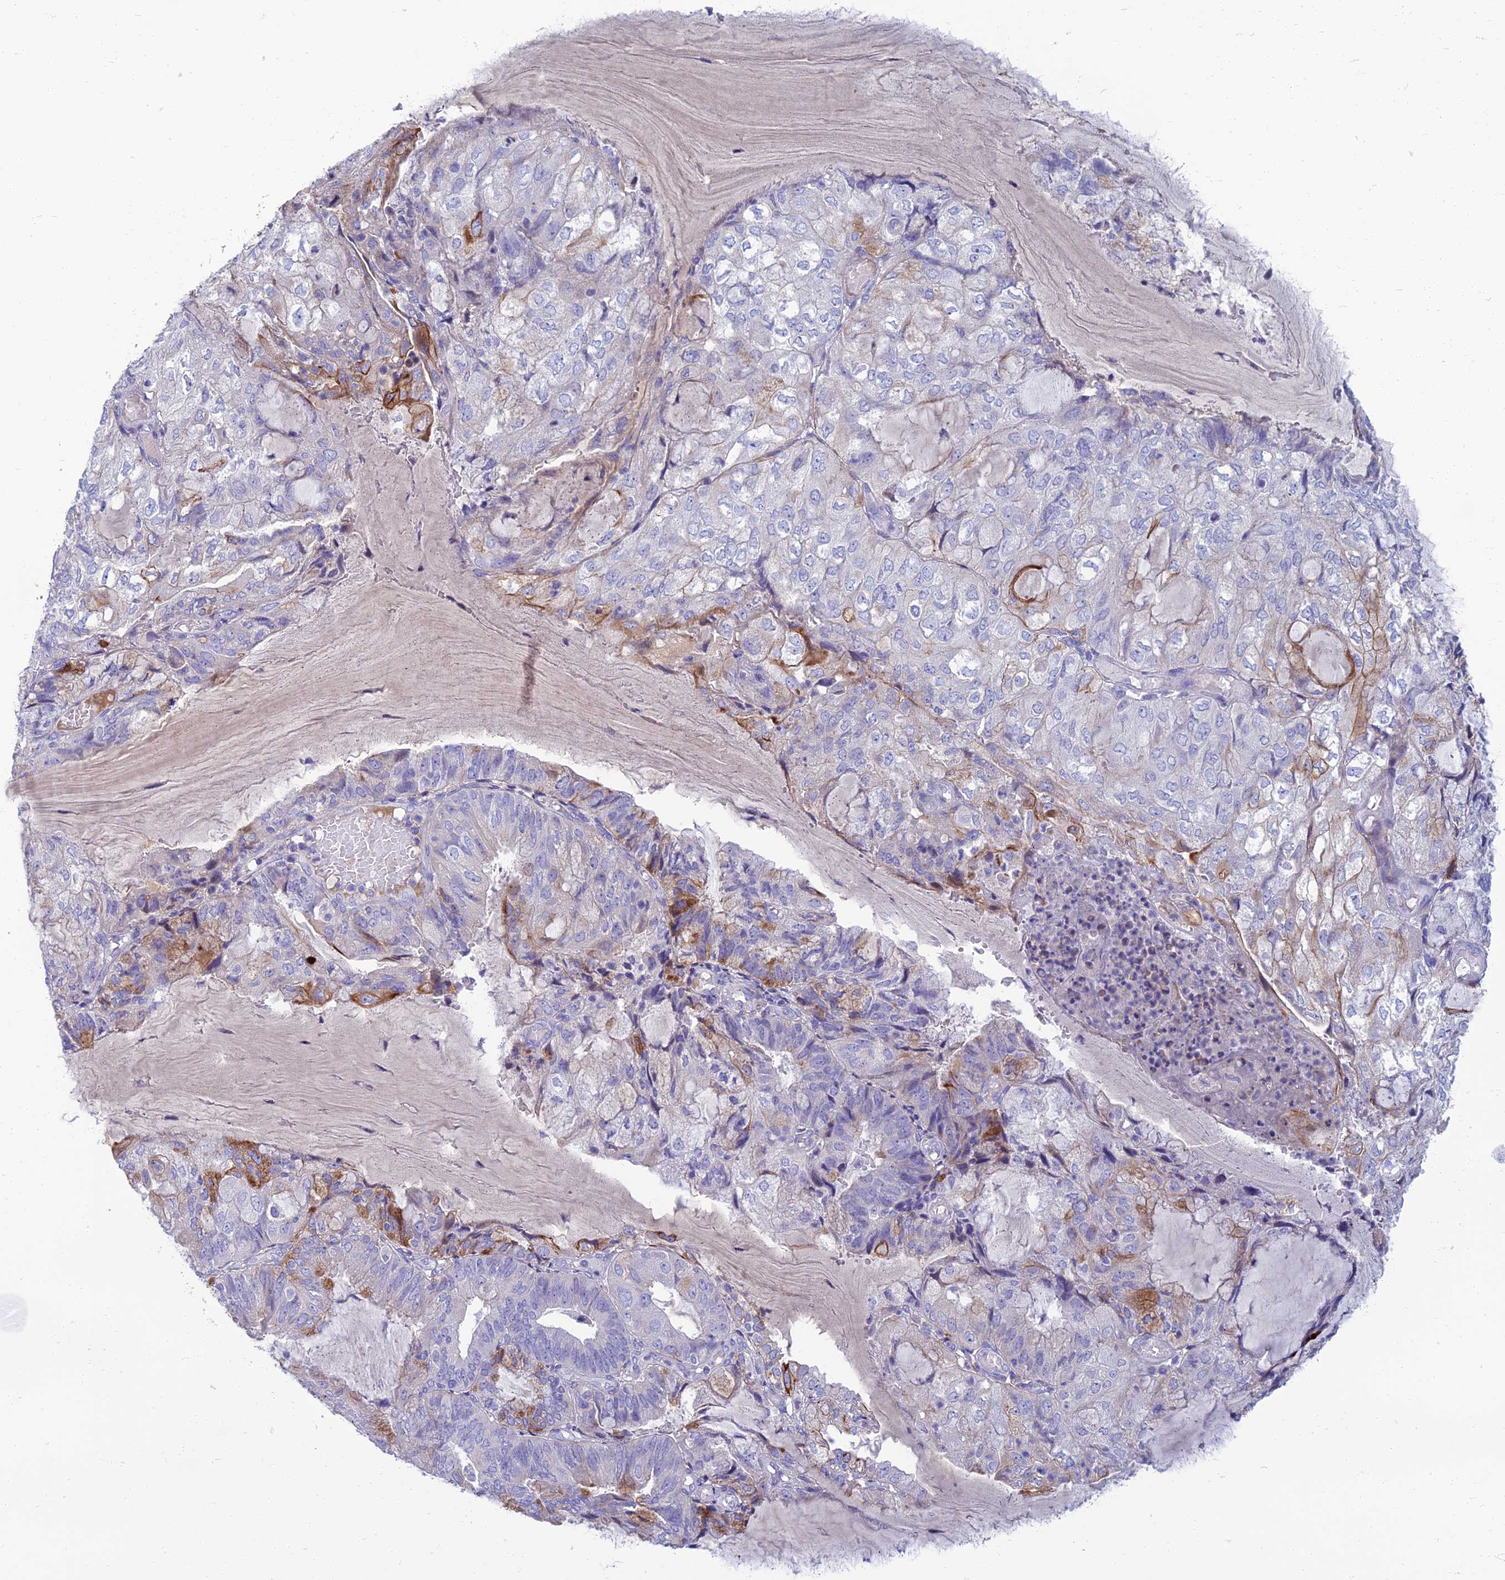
{"staining": {"intensity": "moderate", "quantity": "<25%", "location": "cytoplasmic/membranous"}, "tissue": "endometrial cancer", "cell_type": "Tumor cells", "image_type": "cancer", "snomed": [{"axis": "morphology", "description": "Adenocarcinoma, NOS"}, {"axis": "topography", "description": "Endometrium"}], "caption": "IHC of endometrial adenocarcinoma reveals low levels of moderate cytoplasmic/membranous expression in approximately <25% of tumor cells. (brown staining indicates protein expression, while blue staining denotes nuclei).", "gene": "SPTLC3", "patient": {"sex": "female", "age": 81}}